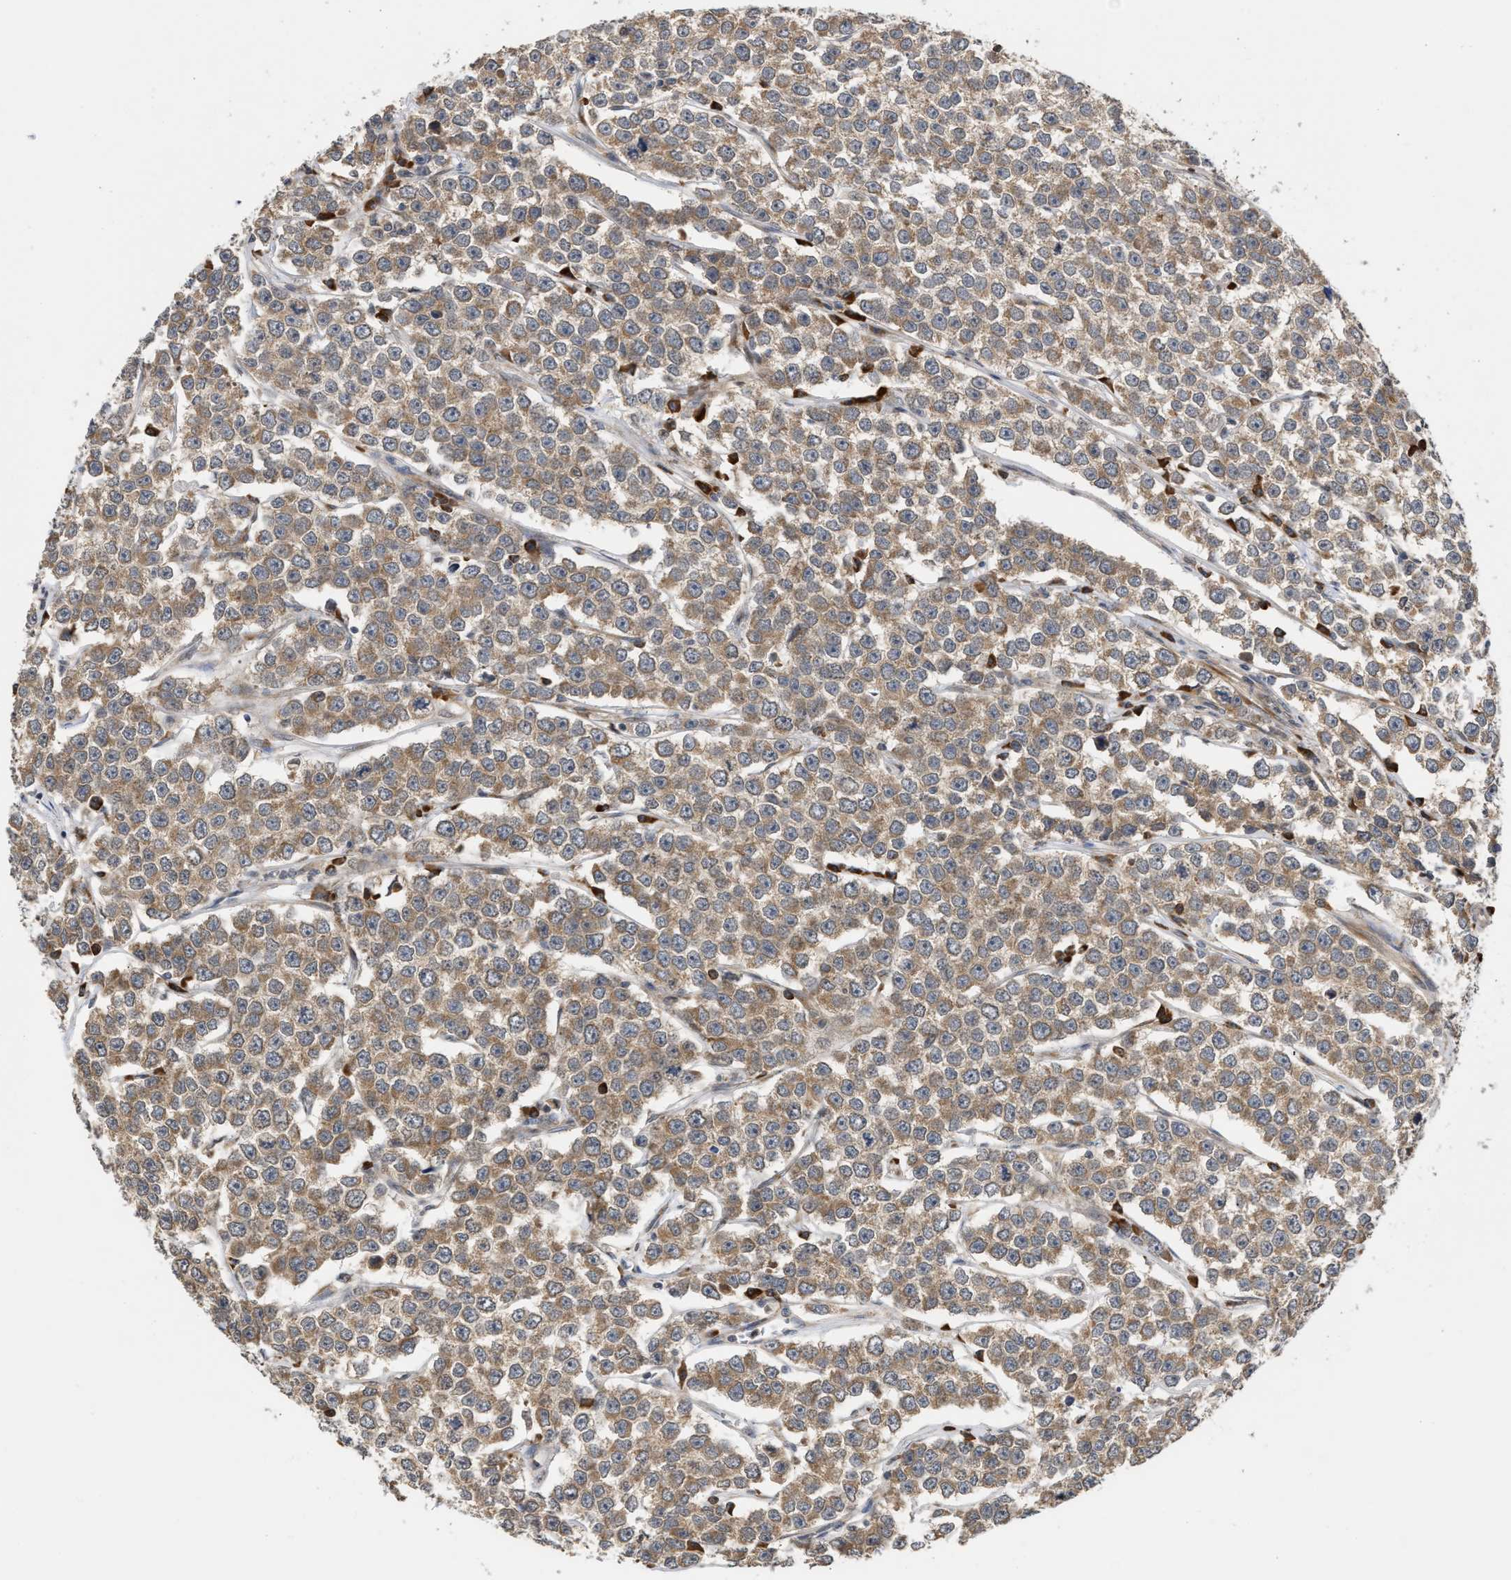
{"staining": {"intensity": "weak", "quantity": ">75%", "location": "cytoplasmic/membranous"}, "tissue": "testis cancer", "cell_type": "Tumor cells", "image_type": "cancer", "snomed": [{"axis": "morphology", "description": "Seminoma, NOS"}, {"axis": "morphology", "description": "Carcinoma, Embryonal, NOS"}, {"axis": "topography", "description": "Testis"}], "caption": "High-power microscopy captured an IHC micrograph of seminoma (testis), revealing weak cytoplasmic/membranous positivity in about >75% of tumor cells.", "gene": "SAR1A", "patient": {"sex": "male", "age": 52}}